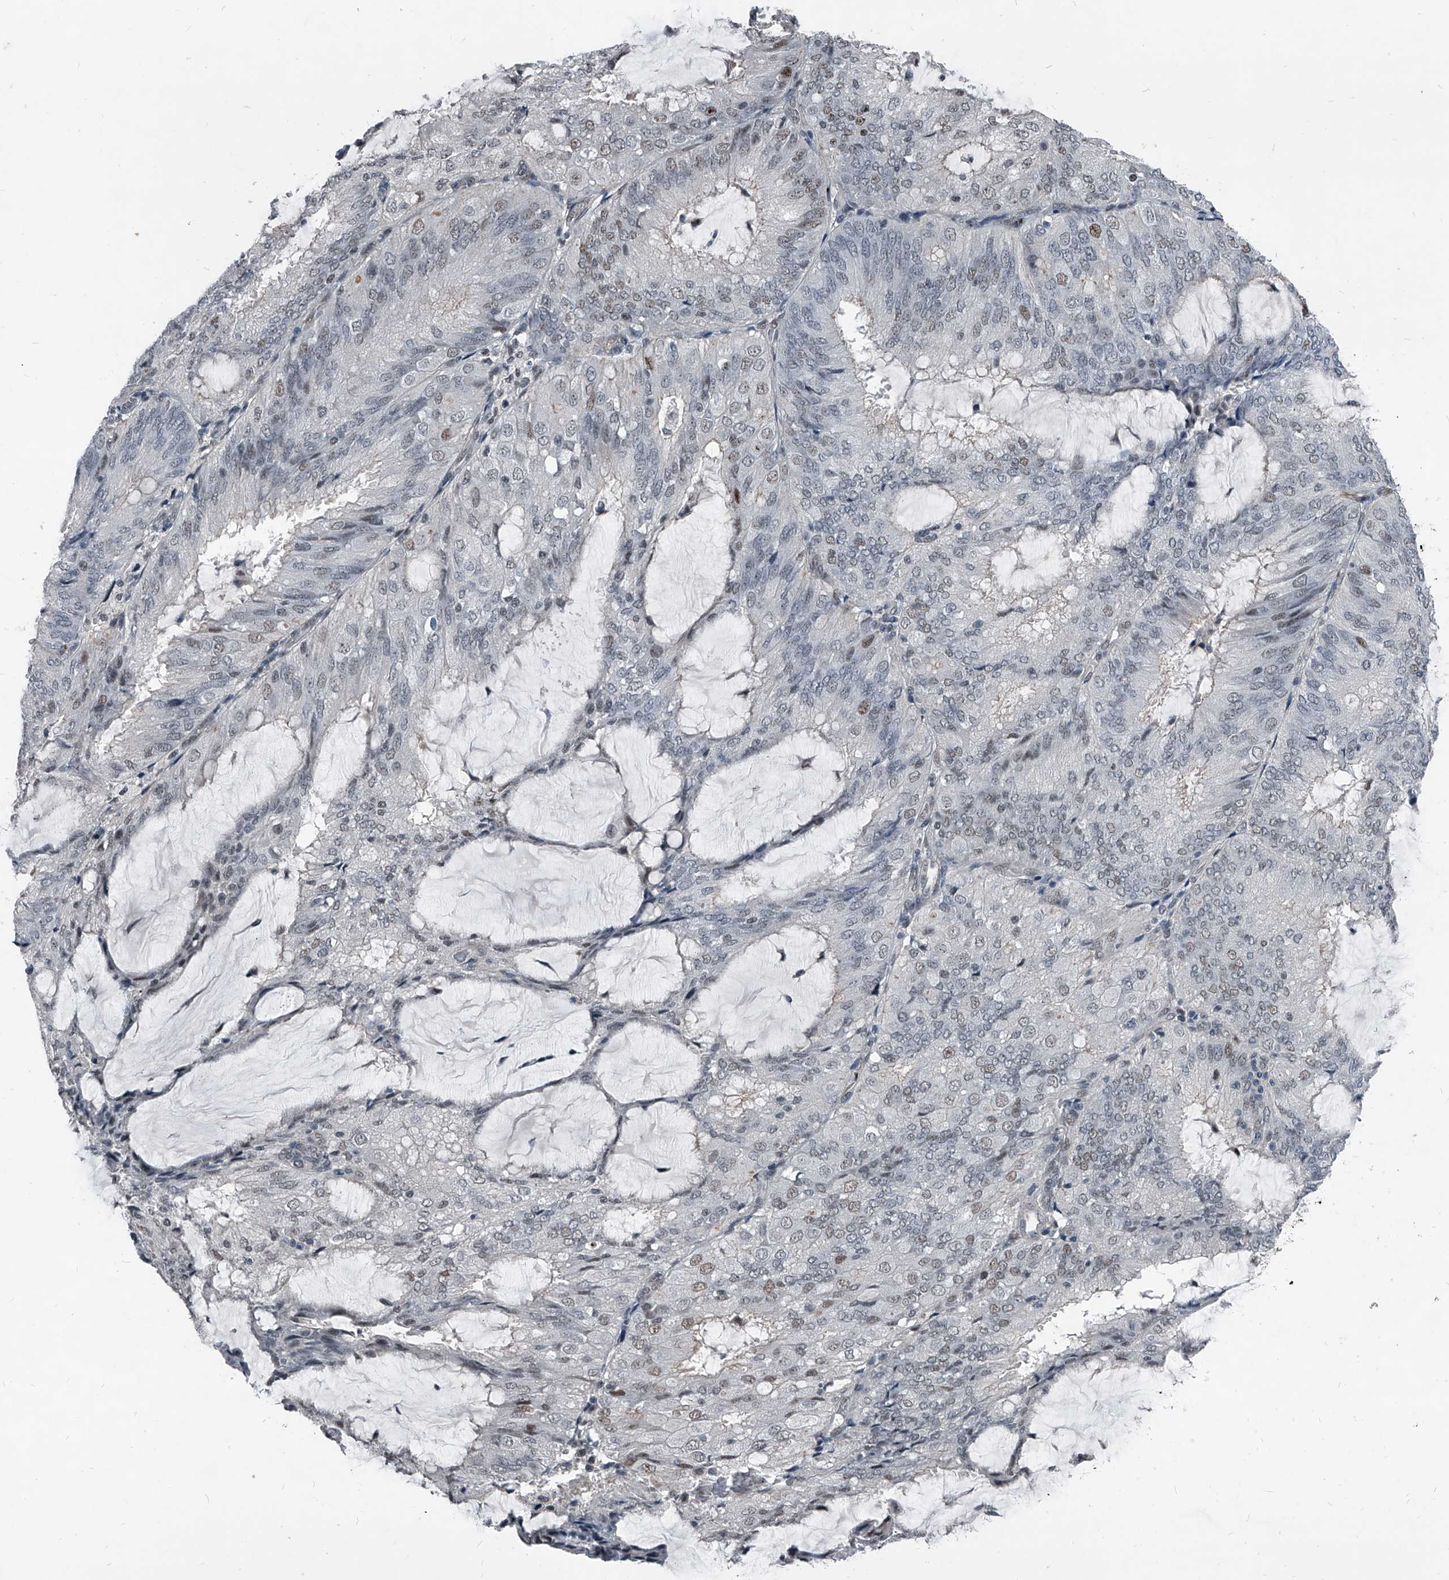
{"staining": {"intensity": "weak", "quantity": "<25%", "location": "nuclear"}, "tissue": "endometrial cancer", "cell_type": "Tumor cells", "image_type": "cancer", "snomed": [{"axis": "morphology", "description": "Adenocarcinoma, NOS"}, {"axis": "topography", "description": "Endometrium"}], "caption": "Immunohistochemistry of endometrial cancer (adenocarcinoma) exhibits no expression in tumor cells.", "gene": "MEN1", "patient": {"sex": "female", "age": 81}}